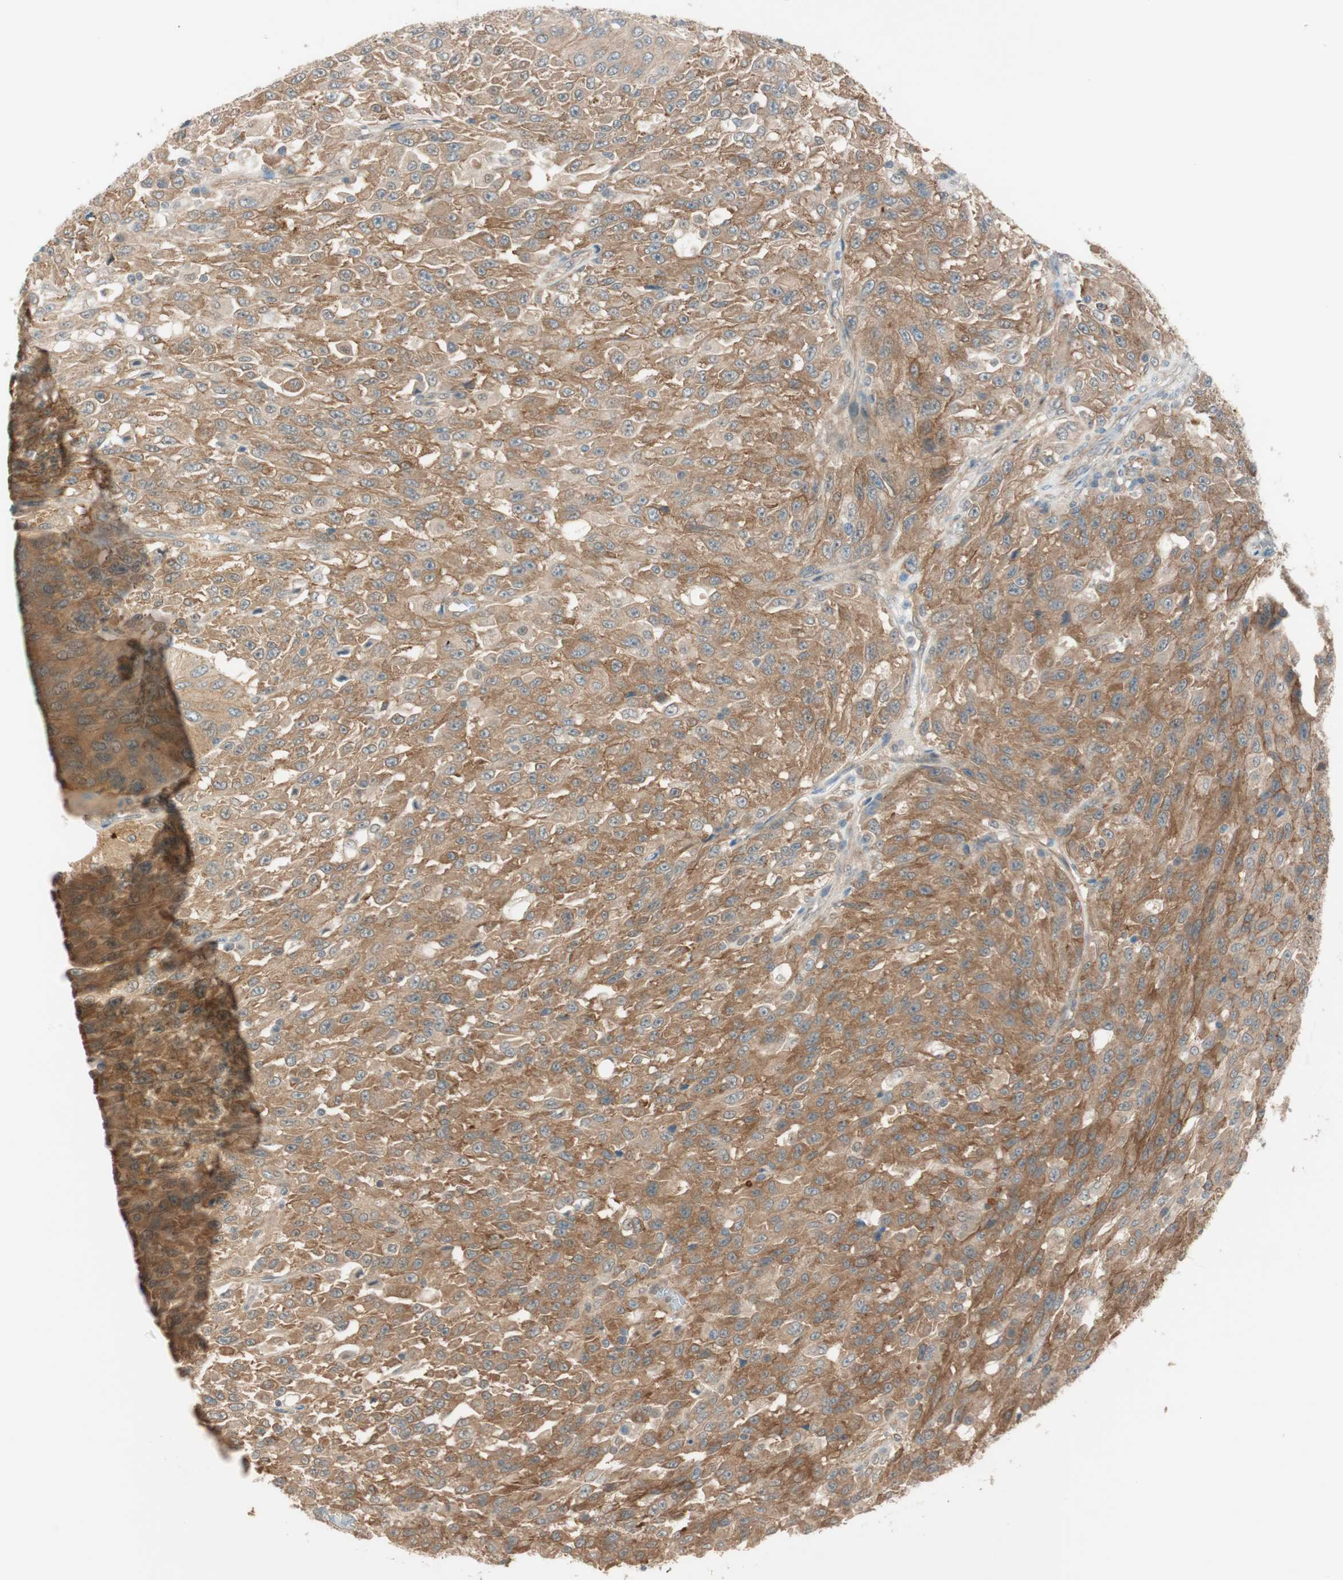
{"staining": {"intensity": "moderate", "quantity": ">75%", "location": "cytoplasmic/membranous"}, "tissue": "urothelial cancer", "cell_type": "Tumor cells", "image_type": "cancer", "snomed": [{"axis": "morphology", "description": "Urothelial carcinoma, High grade"}, {"axis": "topography", "description": "Urinary bladder"}], "caption": "High-grade urothelial carcinoma stained for a protein (brown) displays moderate cytoplasmic/membranous positive positivity in approximately >75% of tumor cells.", "gene": "PSMD8", "patient": {"sex": "male", "age": 66}}